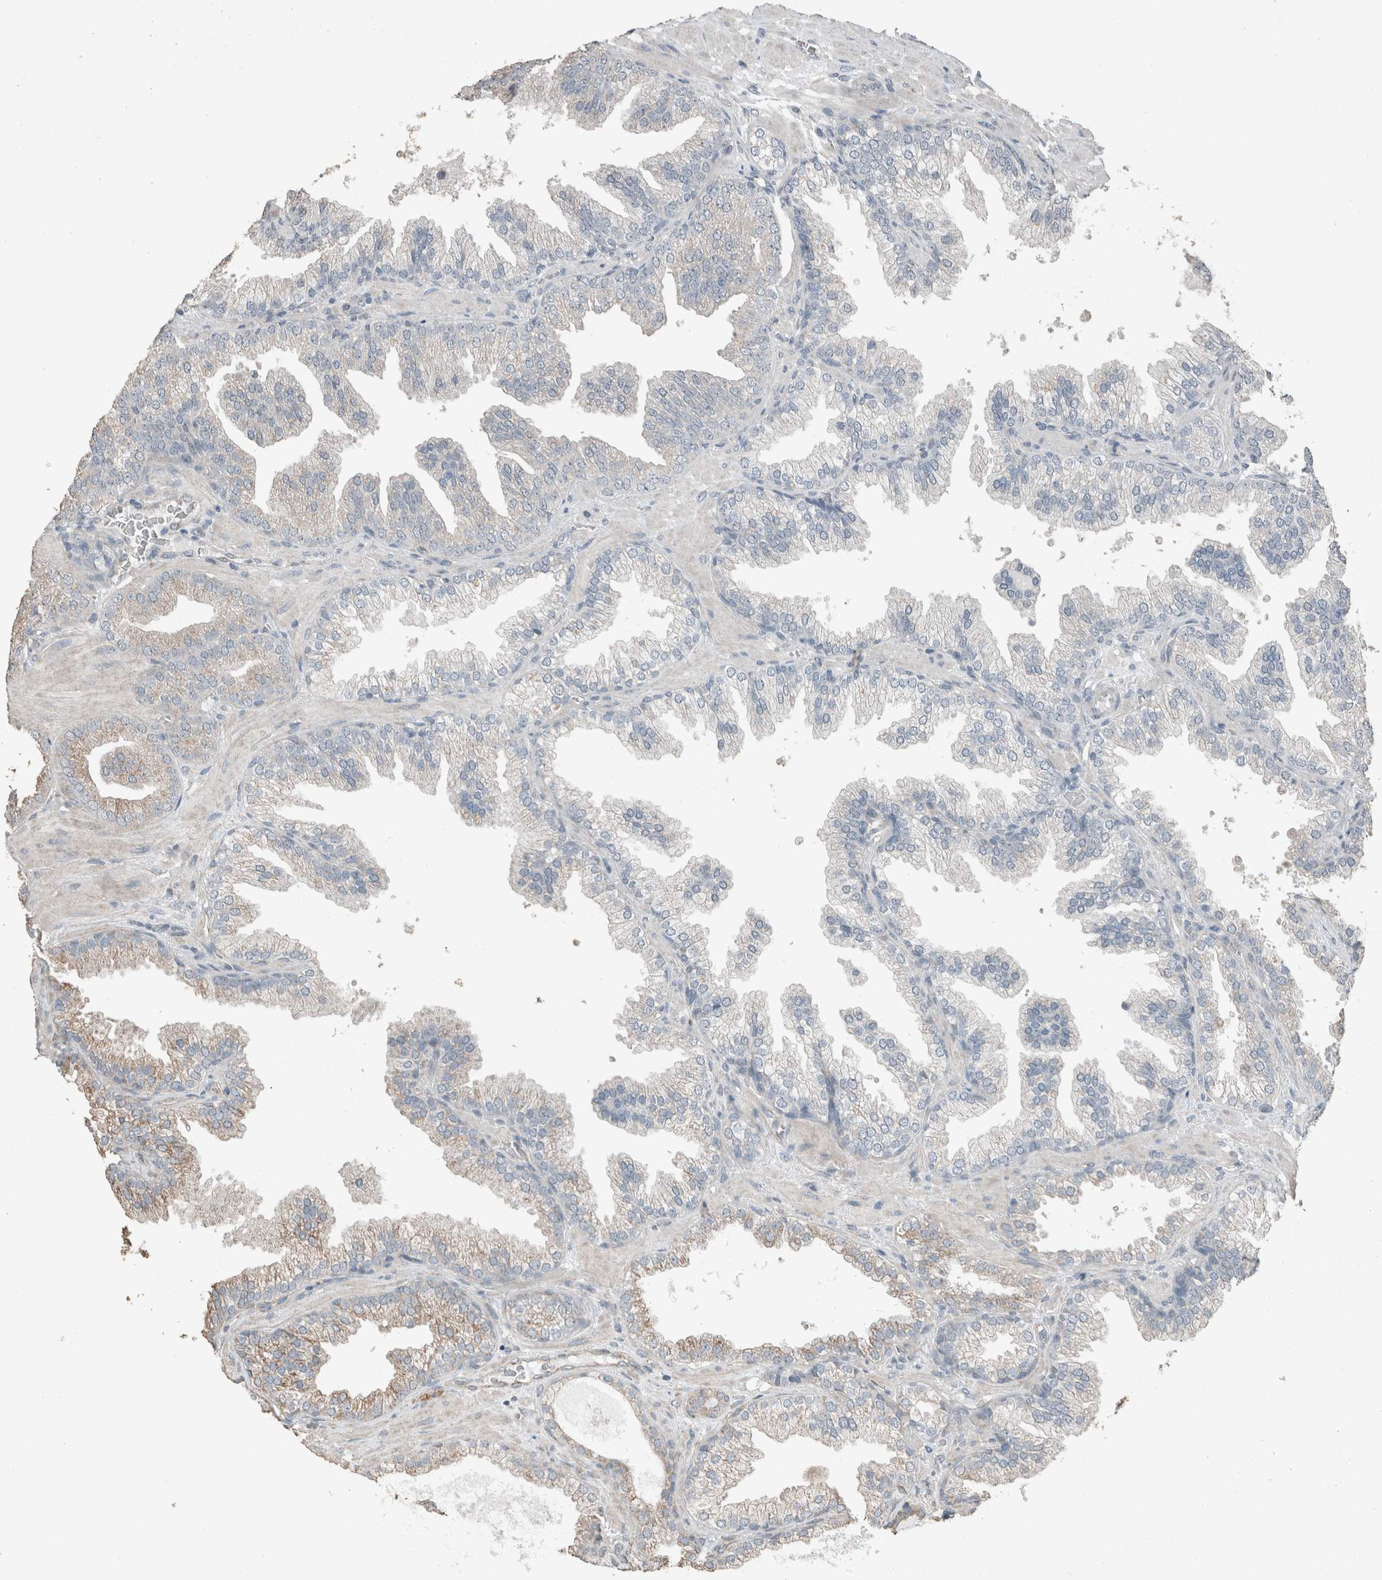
{"staining": {"intensity": "weak", "quantity": "<25%", "location": "cytoplasmic/membranous"}, "tissue": "prostate cancer", "cell_type": "Tumor cells", "image_type": "cancer", "snomed": [{"axis": "morphology", "description": "Adenocarcinoma, Low grade"}, {"axis": "topography", "description": "Prostate"}], "caption": "Immunohistochemical staining of human prostate cancer shows no significant staining in tumor cells.", "gene": "ACVR2B", "patient": {"sex": "male", "age": 62}}